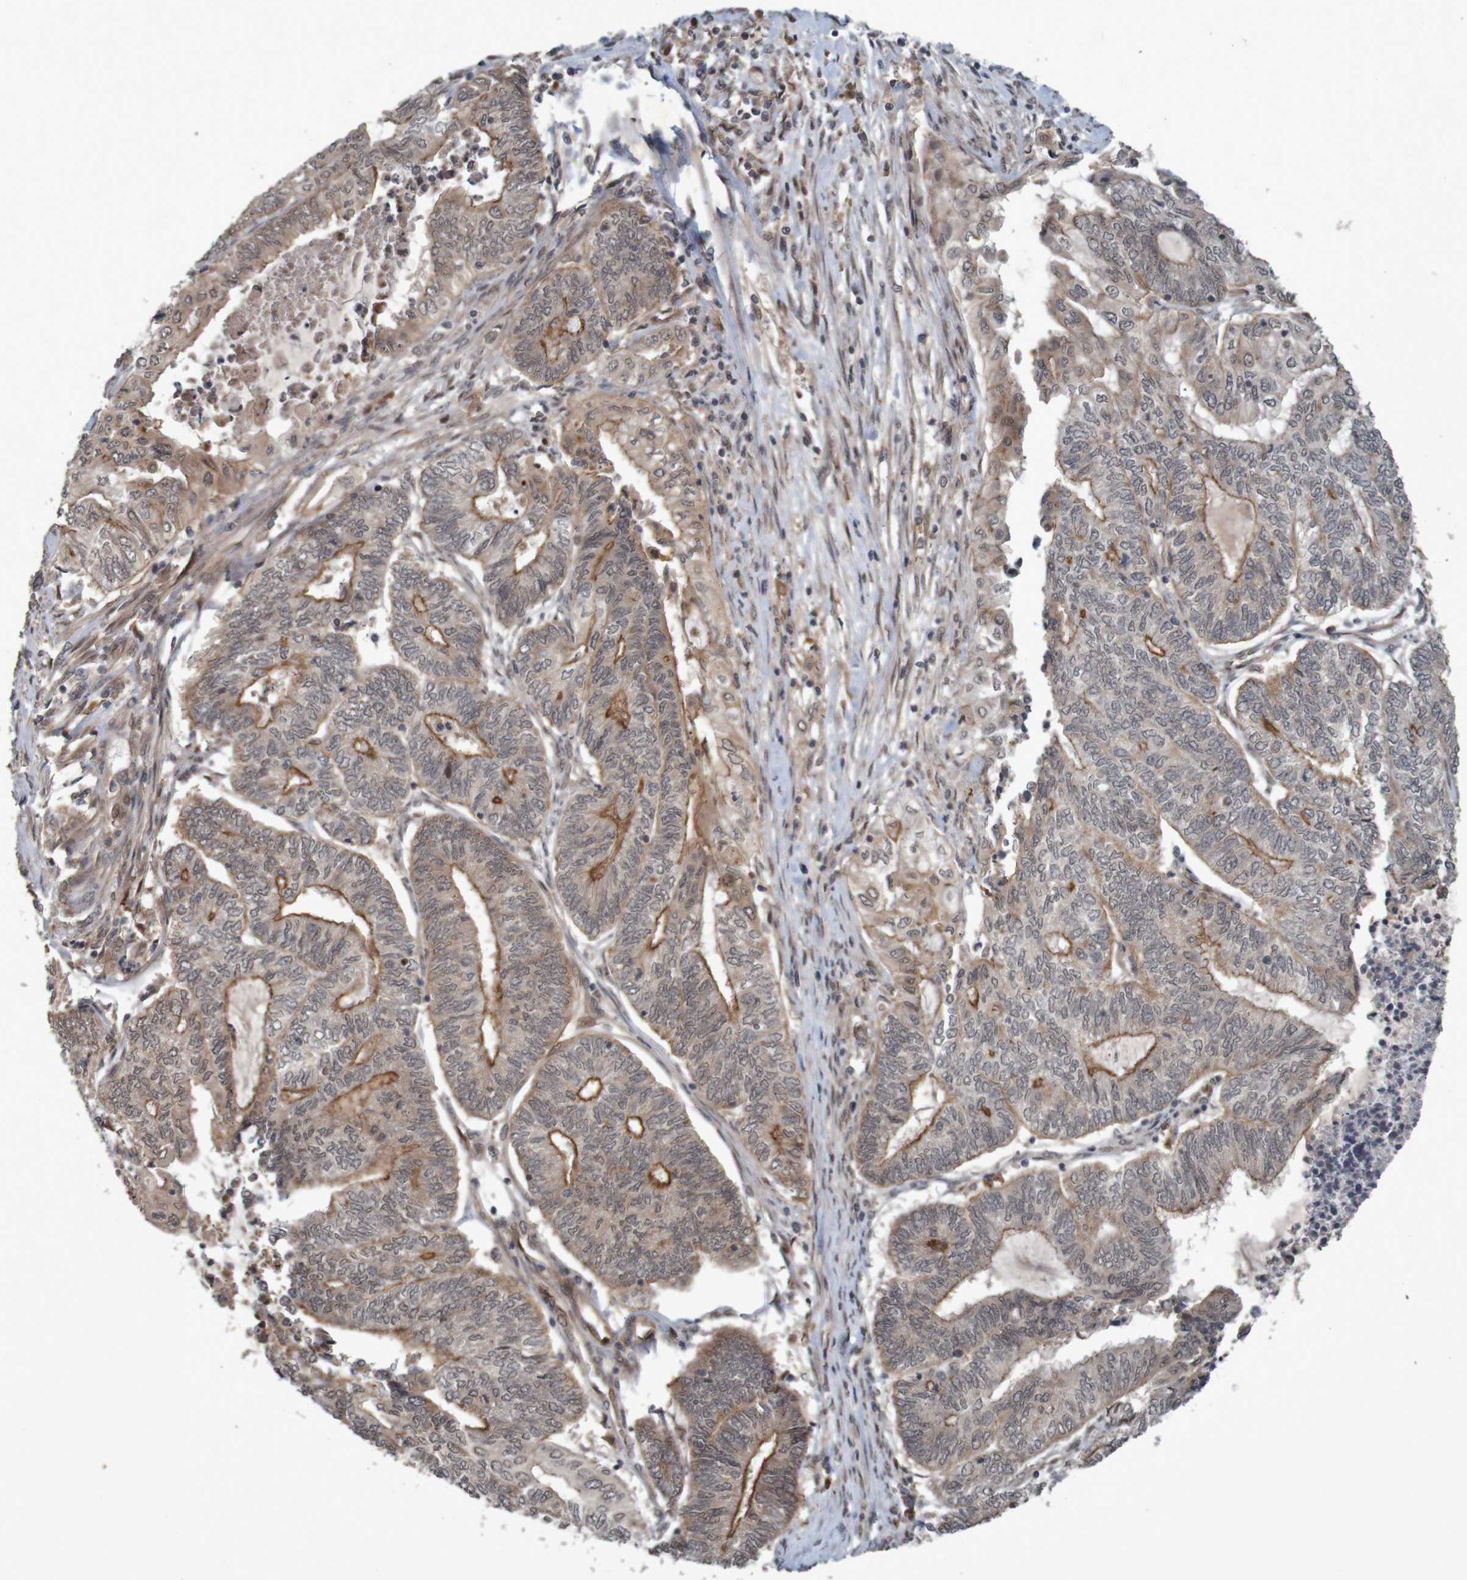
{"staining": {"intensity": "moderate", "quantity": ">75%", "location": "cytoplasmic/membranous"}, "tissue": "endometrial cancer", "cell_type": "Tumor cells", "image_type": "cancer", "snomed": [{"axis": "morphology", "description": "Adenocarcinoma, NOS"}, {"axis": "topography", "description": "Uterus"}, {"axis": "topography", "description": "Endometrium"}], "caption": "High-magnification brightfield microscopy of endometrial cancer (adenocarcinoma) stained with DAB (brown) and counterstained with hematoxylin (blue). tumor cells exhibit moderate cytoplasmic/membranous positivity is identified in approximately>75% of cells.", "gene": "ARHGEF11", "patient": {"sex": "female", "age": 70}}